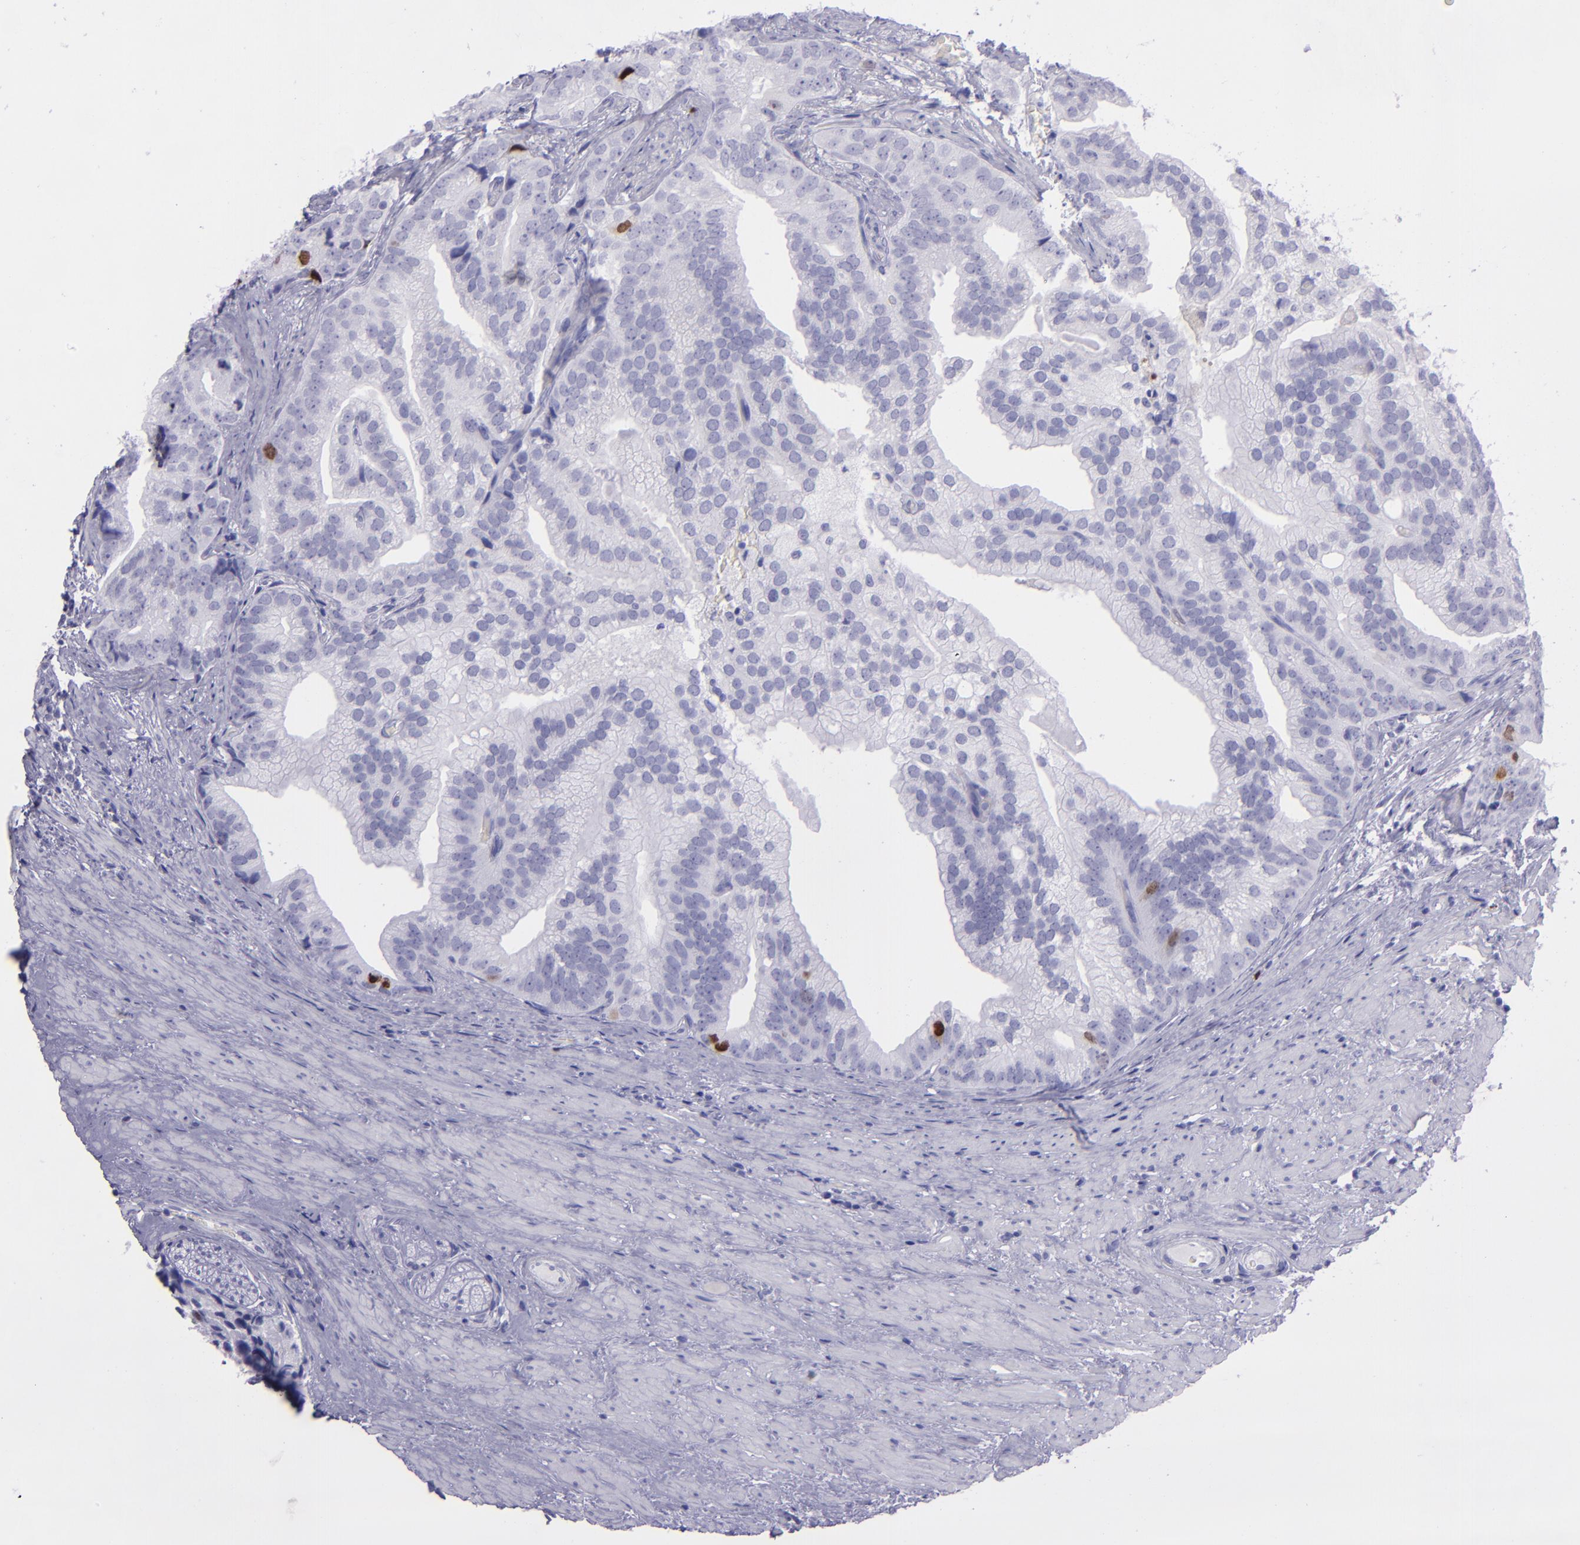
{"staining": {"intensity": "strong", "quantity": "<25%", "location": "nuclear"}, "tissue": "prostate cancer", "cell_type": "Tumor cells", "image_type": "cancer", "snomed": [{"axis": "morphology", "description": "Adenocarcinoma, Low grade"}, {"axis": "topography", "description": "Prostate"}], "caption": "Prostate cancer (low-grade adenocarcinoma) was stained to show a protein in brown. There is medium levels of strong nuclear positivity in approximately <25% of tumor cells.", "gene": "TOP2A", "patient": {"sex": "male", "age": 71}}